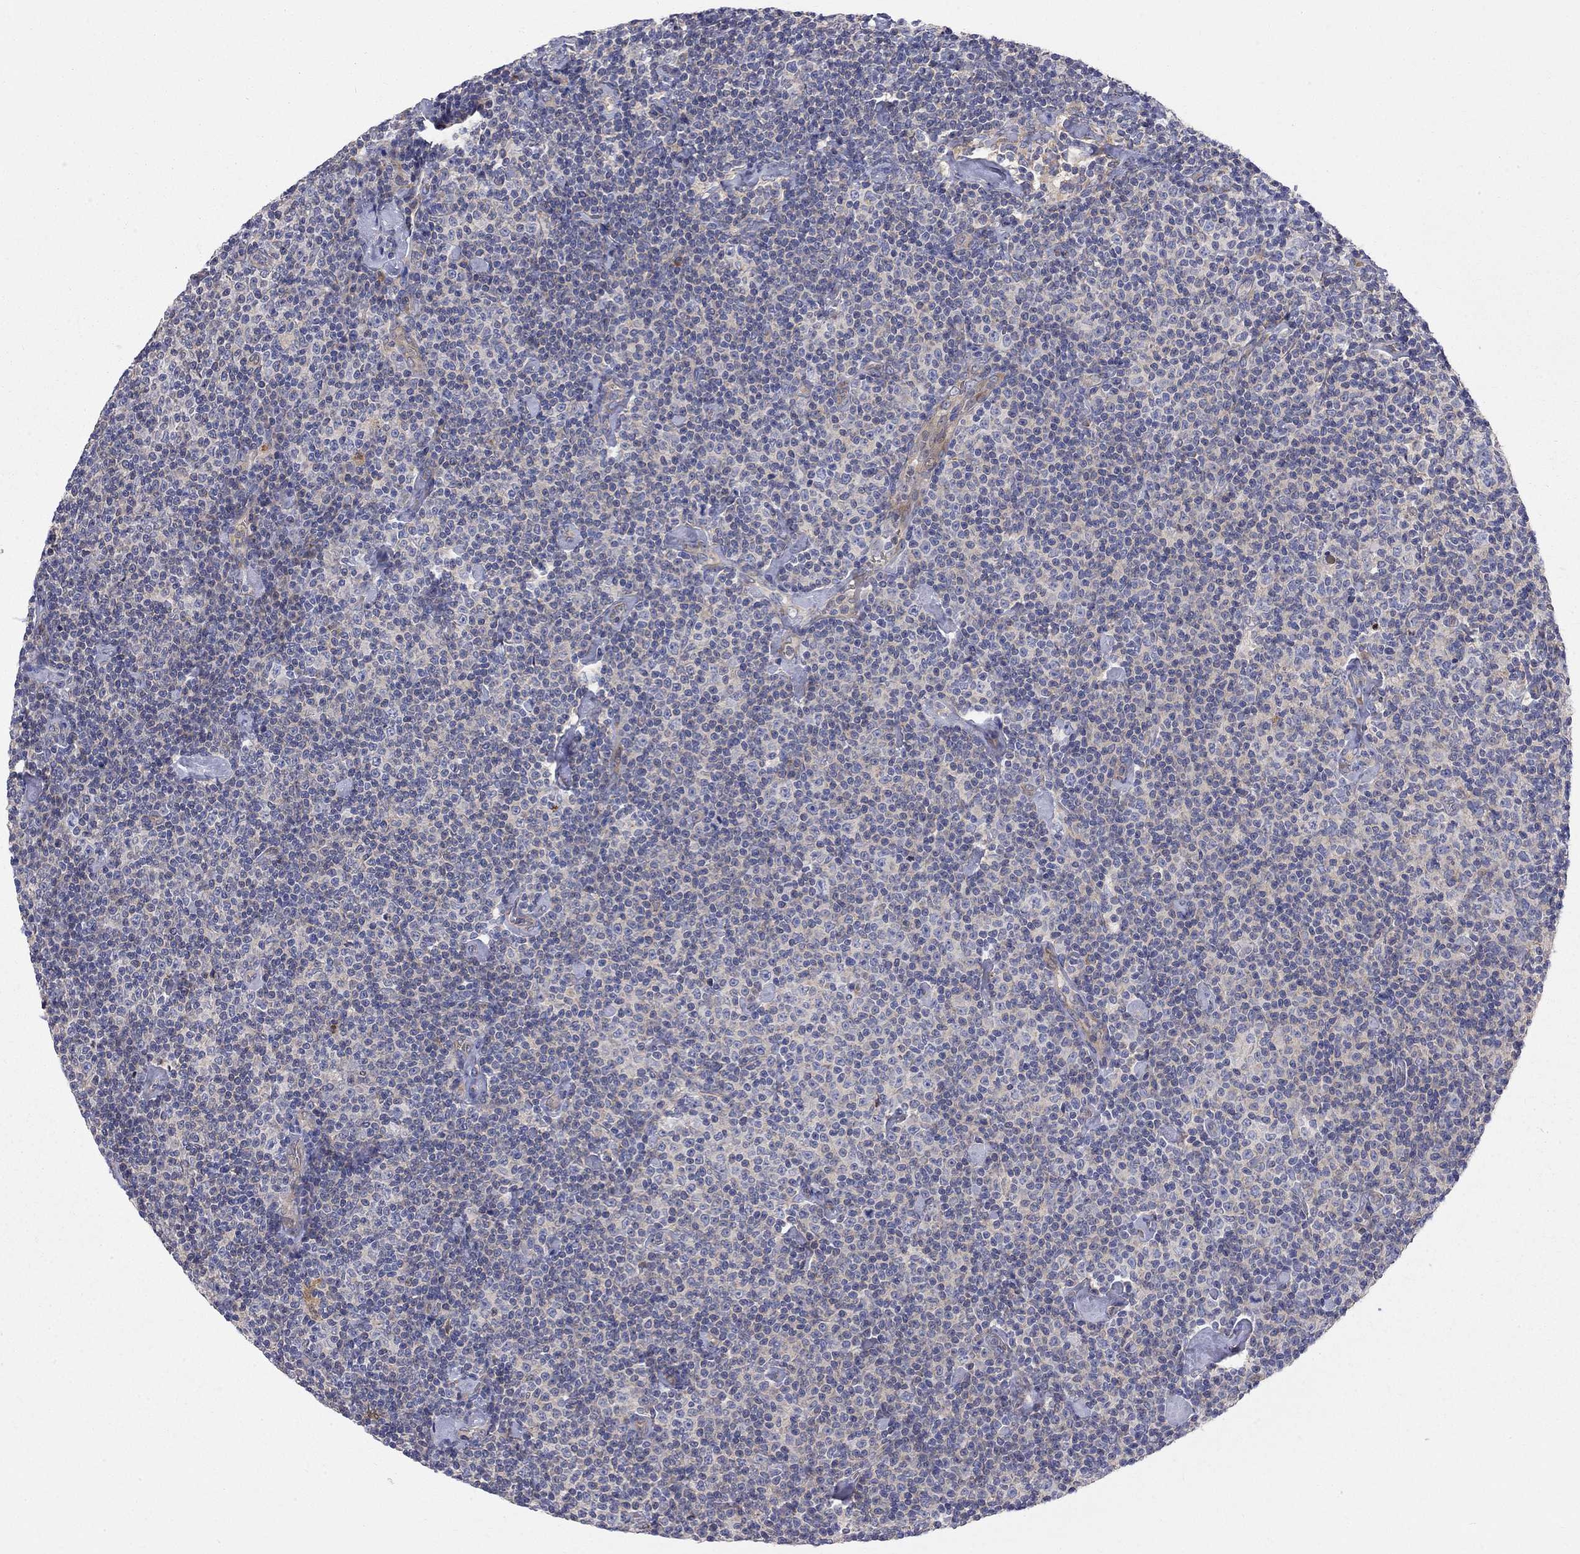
{"staining": {"intensity": "negative", "quantity": "none", "location": "none"}, "tissue": "lymphoma", "cell_type": "Tumor cells", "image_type": "cancer", "snomed": [{"axis": "morphology", "description": "Malignant lymphoma, non-Hodgkin's type, Low grade"}, {"axis": "topography", "description": "Lymph node"}], "caption": "A photomicrograph of lymphoma stained for a protein displays no brown staining in tumor cells.", "gene": "CASTOR1", "patient": {"sex": "male", "age": 81}}